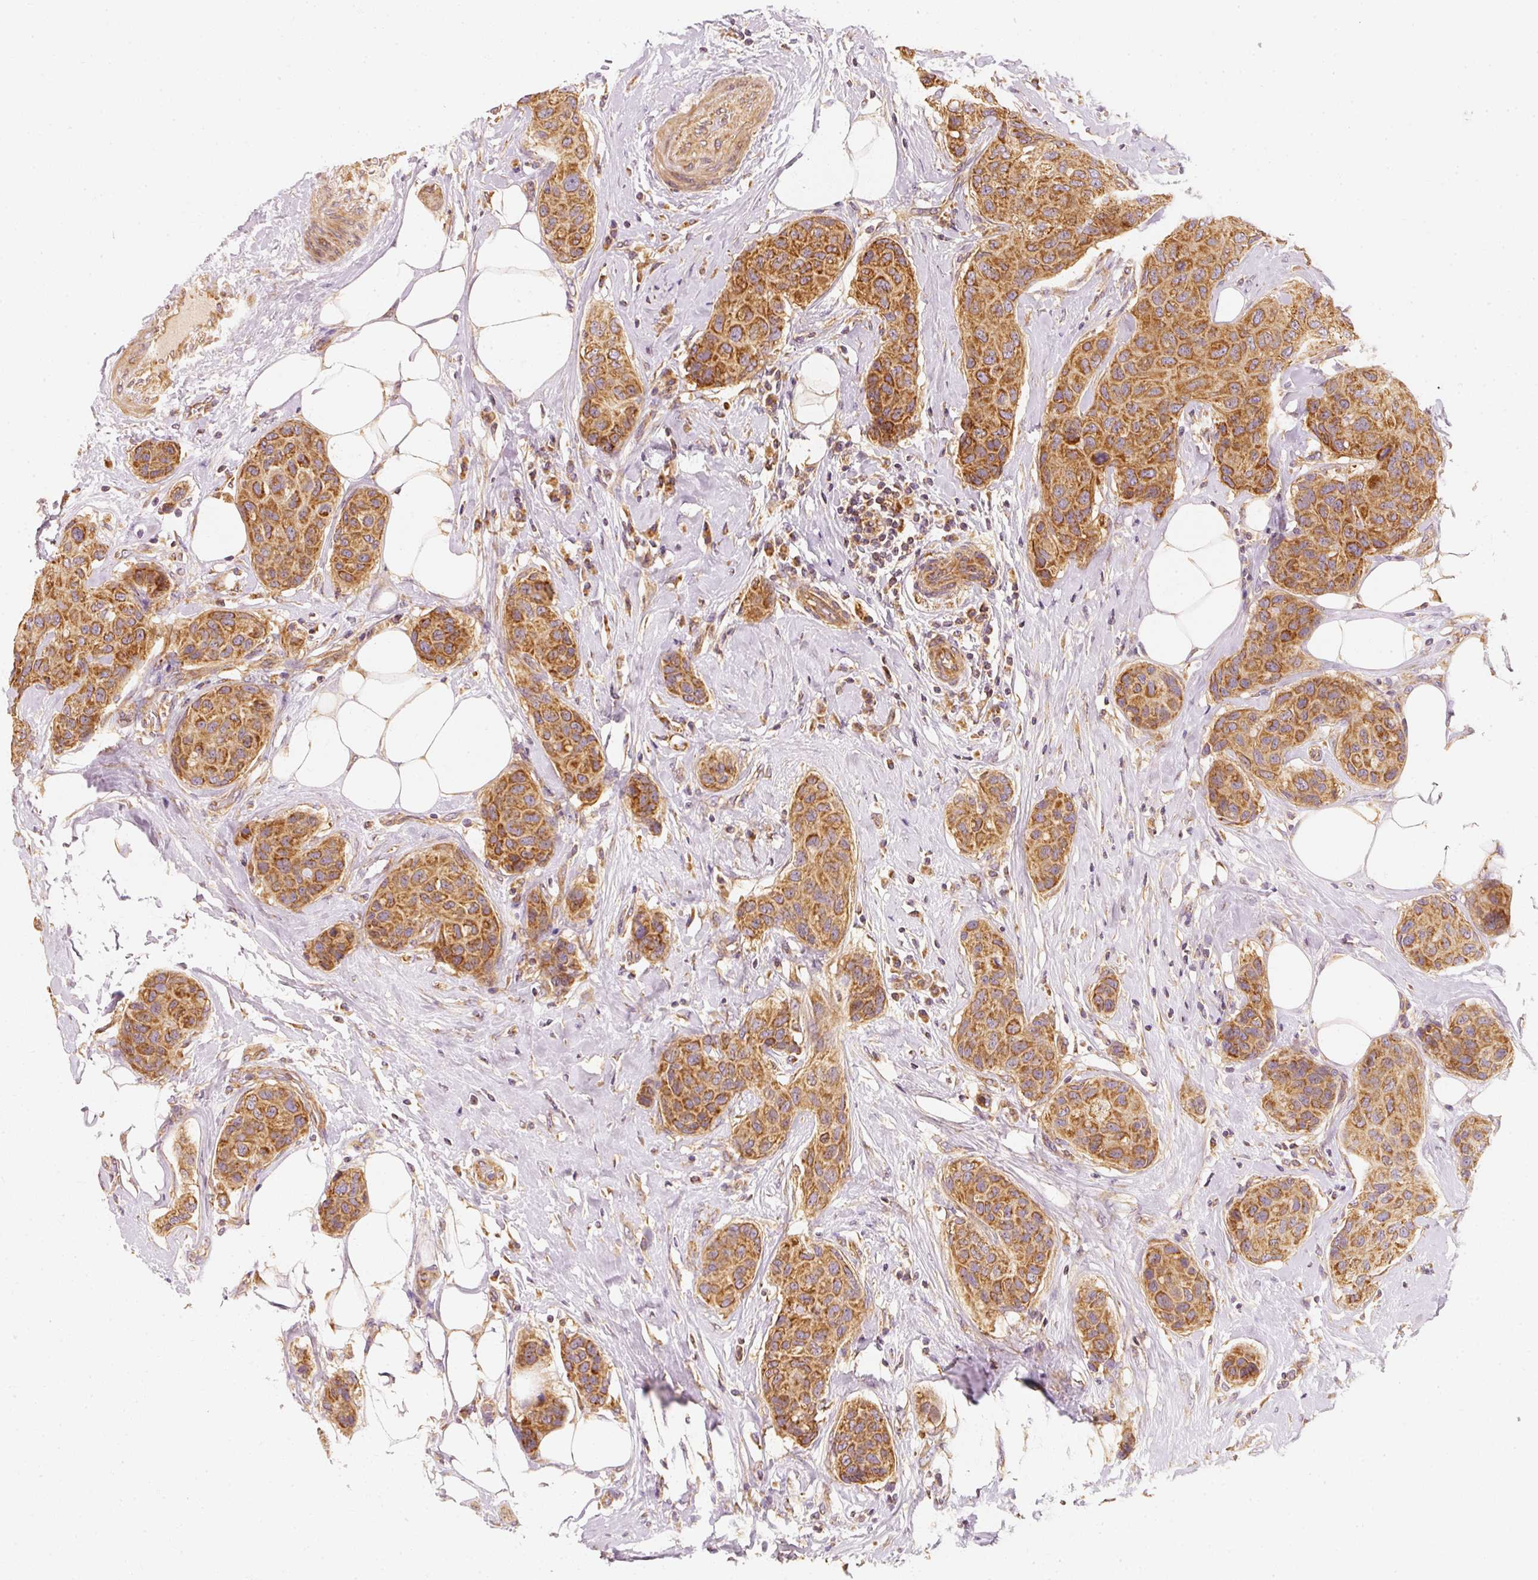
{"staining": {"intensity": "strong", "quantity": ">75%", "location": "cytoplasmic/membranous"}, "tissue": "breast cancer", "cell_type": "Tumor cells", "image_type": "cancer", "snomed": [{"axis": "morphology", "description": "Duct carcinoma"}, {"axis": "topography", "description": "Breast"}, {"axis": "topography", "description": "Lymph node"}], "caption": "DAB (3,3'-diaminobenzidine) immunohistochemical staining of breast invasive ductal carcinoma demonstrates strong cytoplasmic/membranous protein staining in about >75% of tumor cells.", "gene": "TOMM40", "patient": {"sex": "female", "age": 80}}